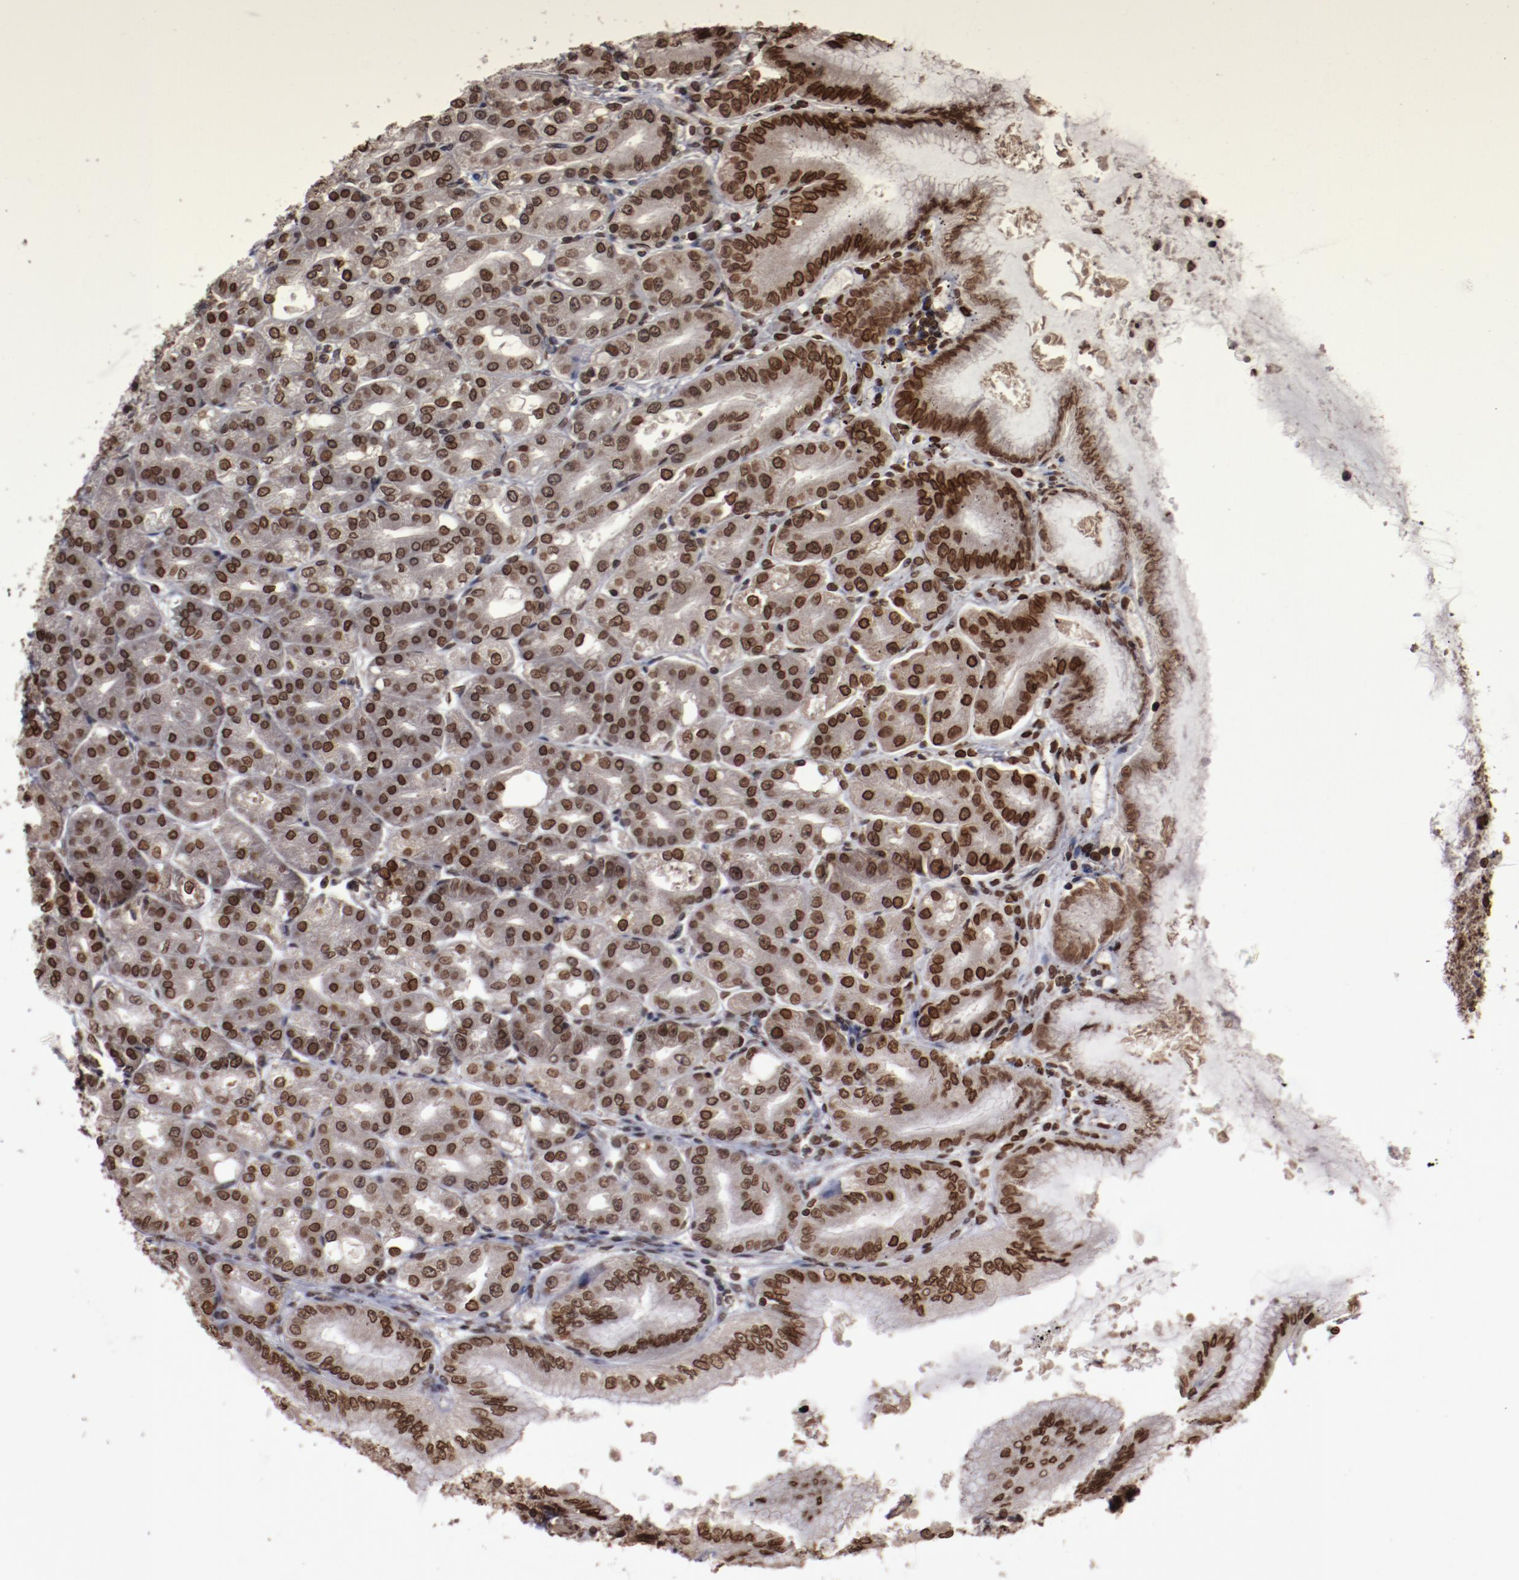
{"staining": {"intensity": "moderate", "quantity": ">75%", "location": "nuclear"}, "tissue": "stomach", "cell_type": "Glandular cells", "image_type": "normal", "snomed": [{"axis": "morphology", "description": "Normal tissue, NOS"}, {"axis": "topography", "description": "Stomach, lower"}], "caption": "The immunohistochemical stain labels moderate nuclear positivity in glandular cells of unremarkable stomach.", "gene": "AKT1", "patient": {"sex": "male", "age": 71}}